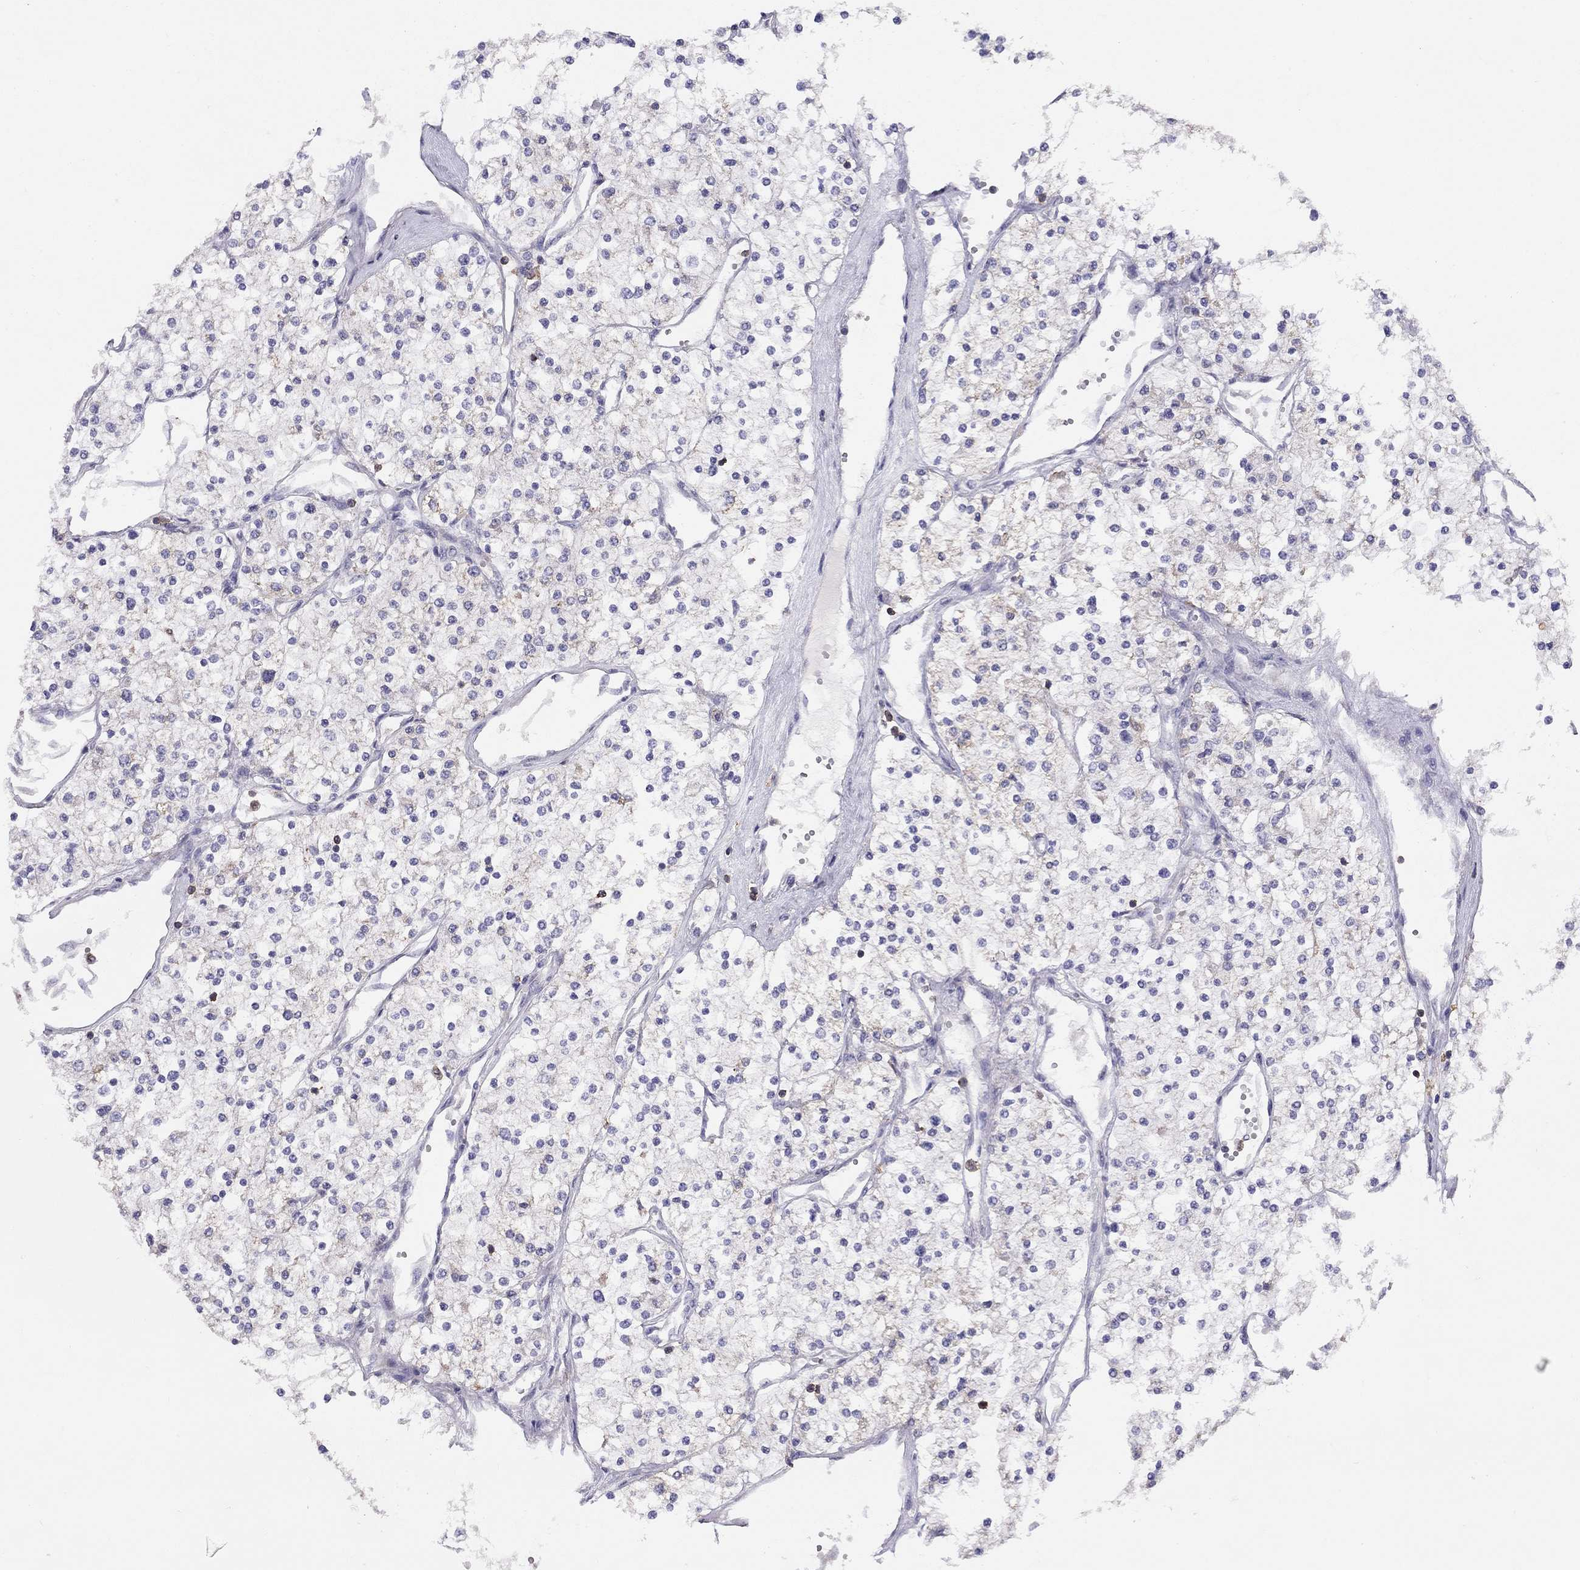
{"staining": {"intensity": "weak", "quantity": "<25%", "location": "cytoplasmic/membranous"}, "tissue": "renal cancer", "cell_type": "Tumor cells", "image_type": "cancer", "snomed": [{"axis": "morphology", "description": "Adenocarcinoma, NOS"}, {"axis": "topography", "description": "Kidney"}], "caption": "The photomicrograph demonstrates no significant positivity in tumor cells of renal cancer. (DAB immunohistochemistry visualized using brightfield microscopy, high magnification).", "gene": "CITED1", "patient": {"sex": "male", "age": 80}}